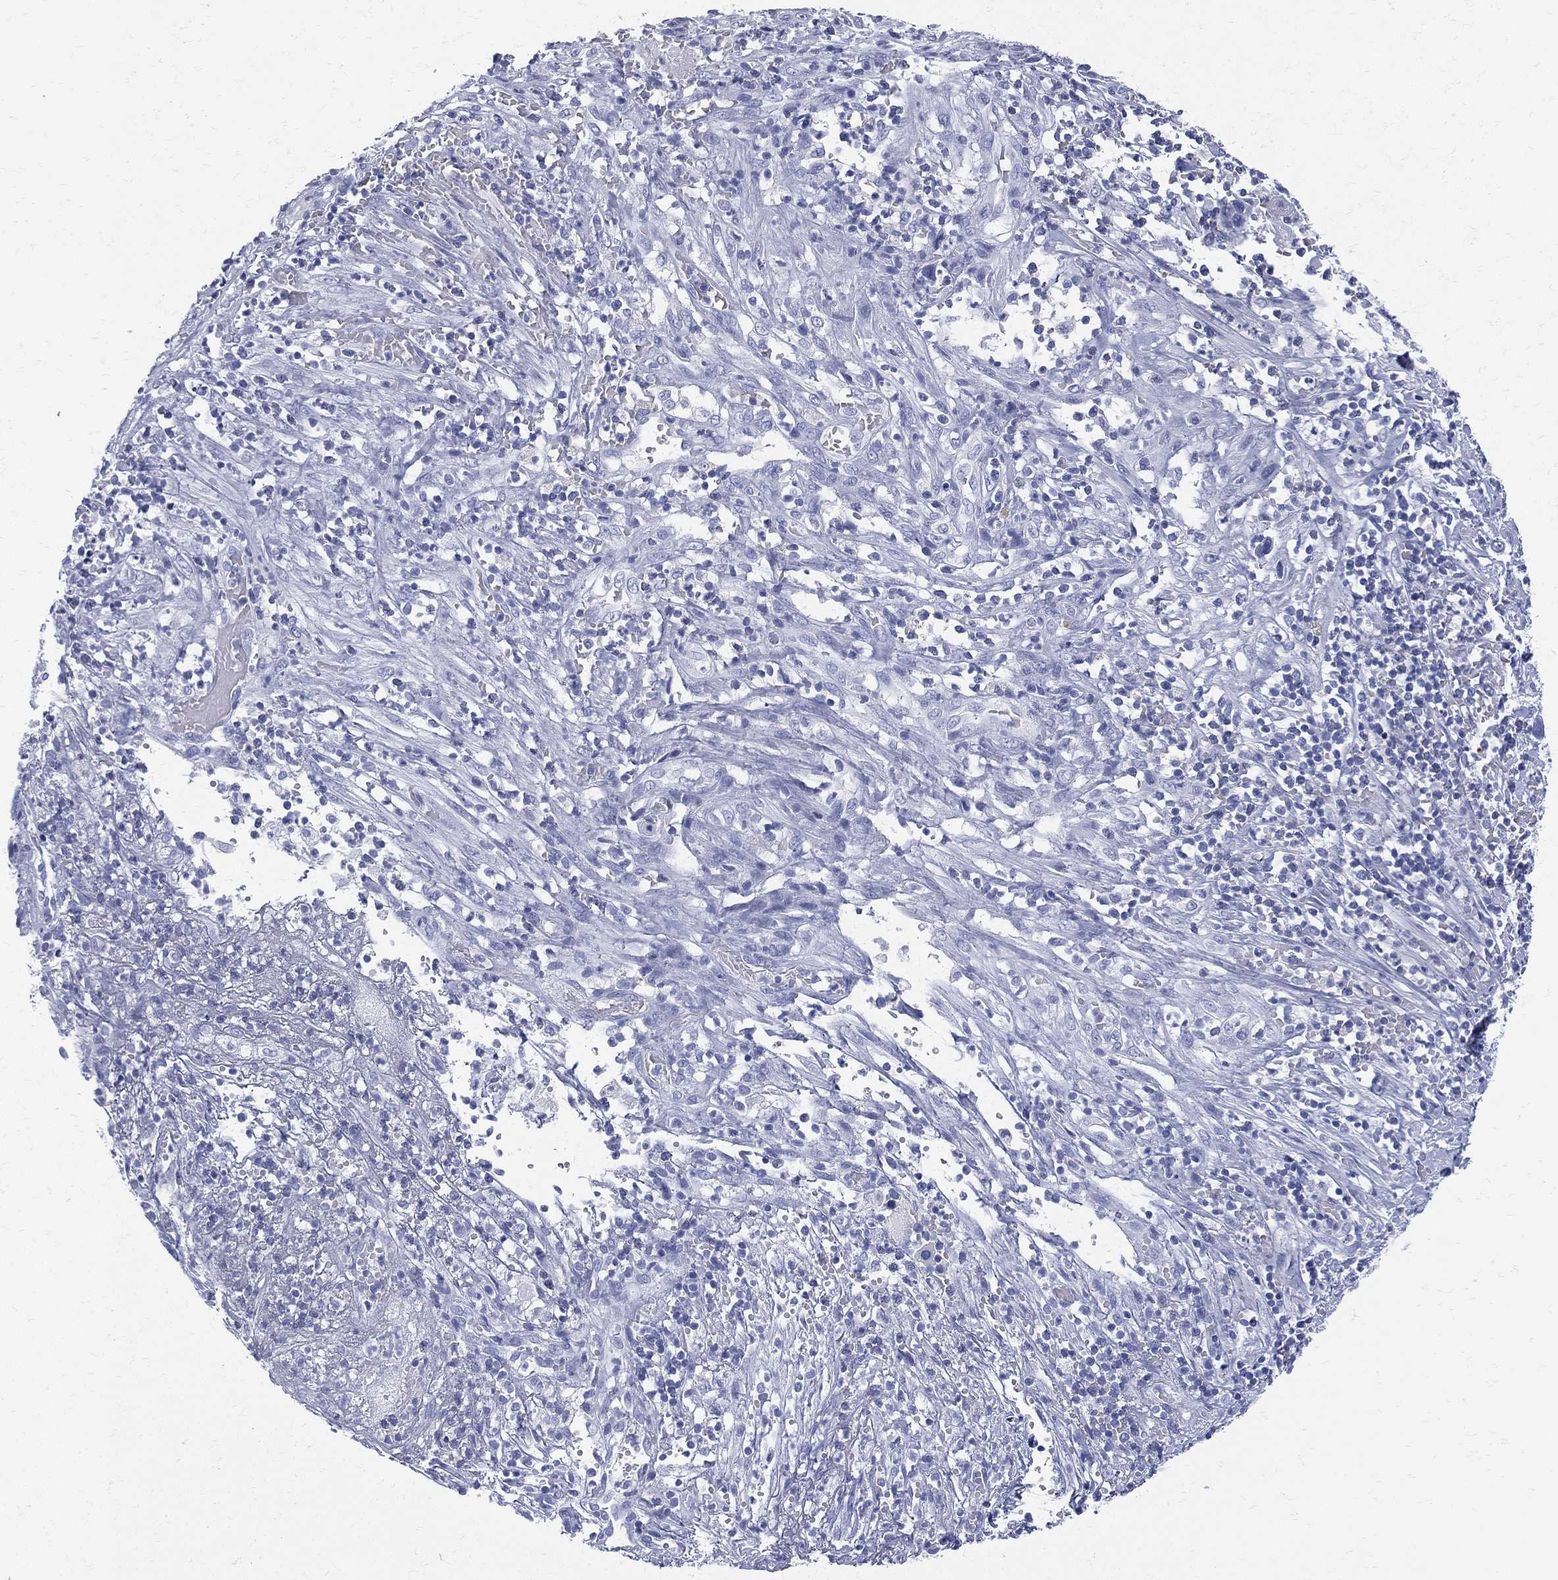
{"staining": {"intensity": "negative", "quantity": "none", "location": "none"}, "tissue": "cervical cancer", "cell_type": "Tumor cells", "image_type": "cancer", "snomed": [{"axis": "morphology", "description": "Squamous cell carcinoma, NOS"}, {"axis": "topography", "description": "Cervix"}], "caption": "Tumor cells are negative for protein expression in human squamous cell carcinoma (cervical).", "gene": "ETNPPL", "patient": {"sex": "female", "age": 70}}